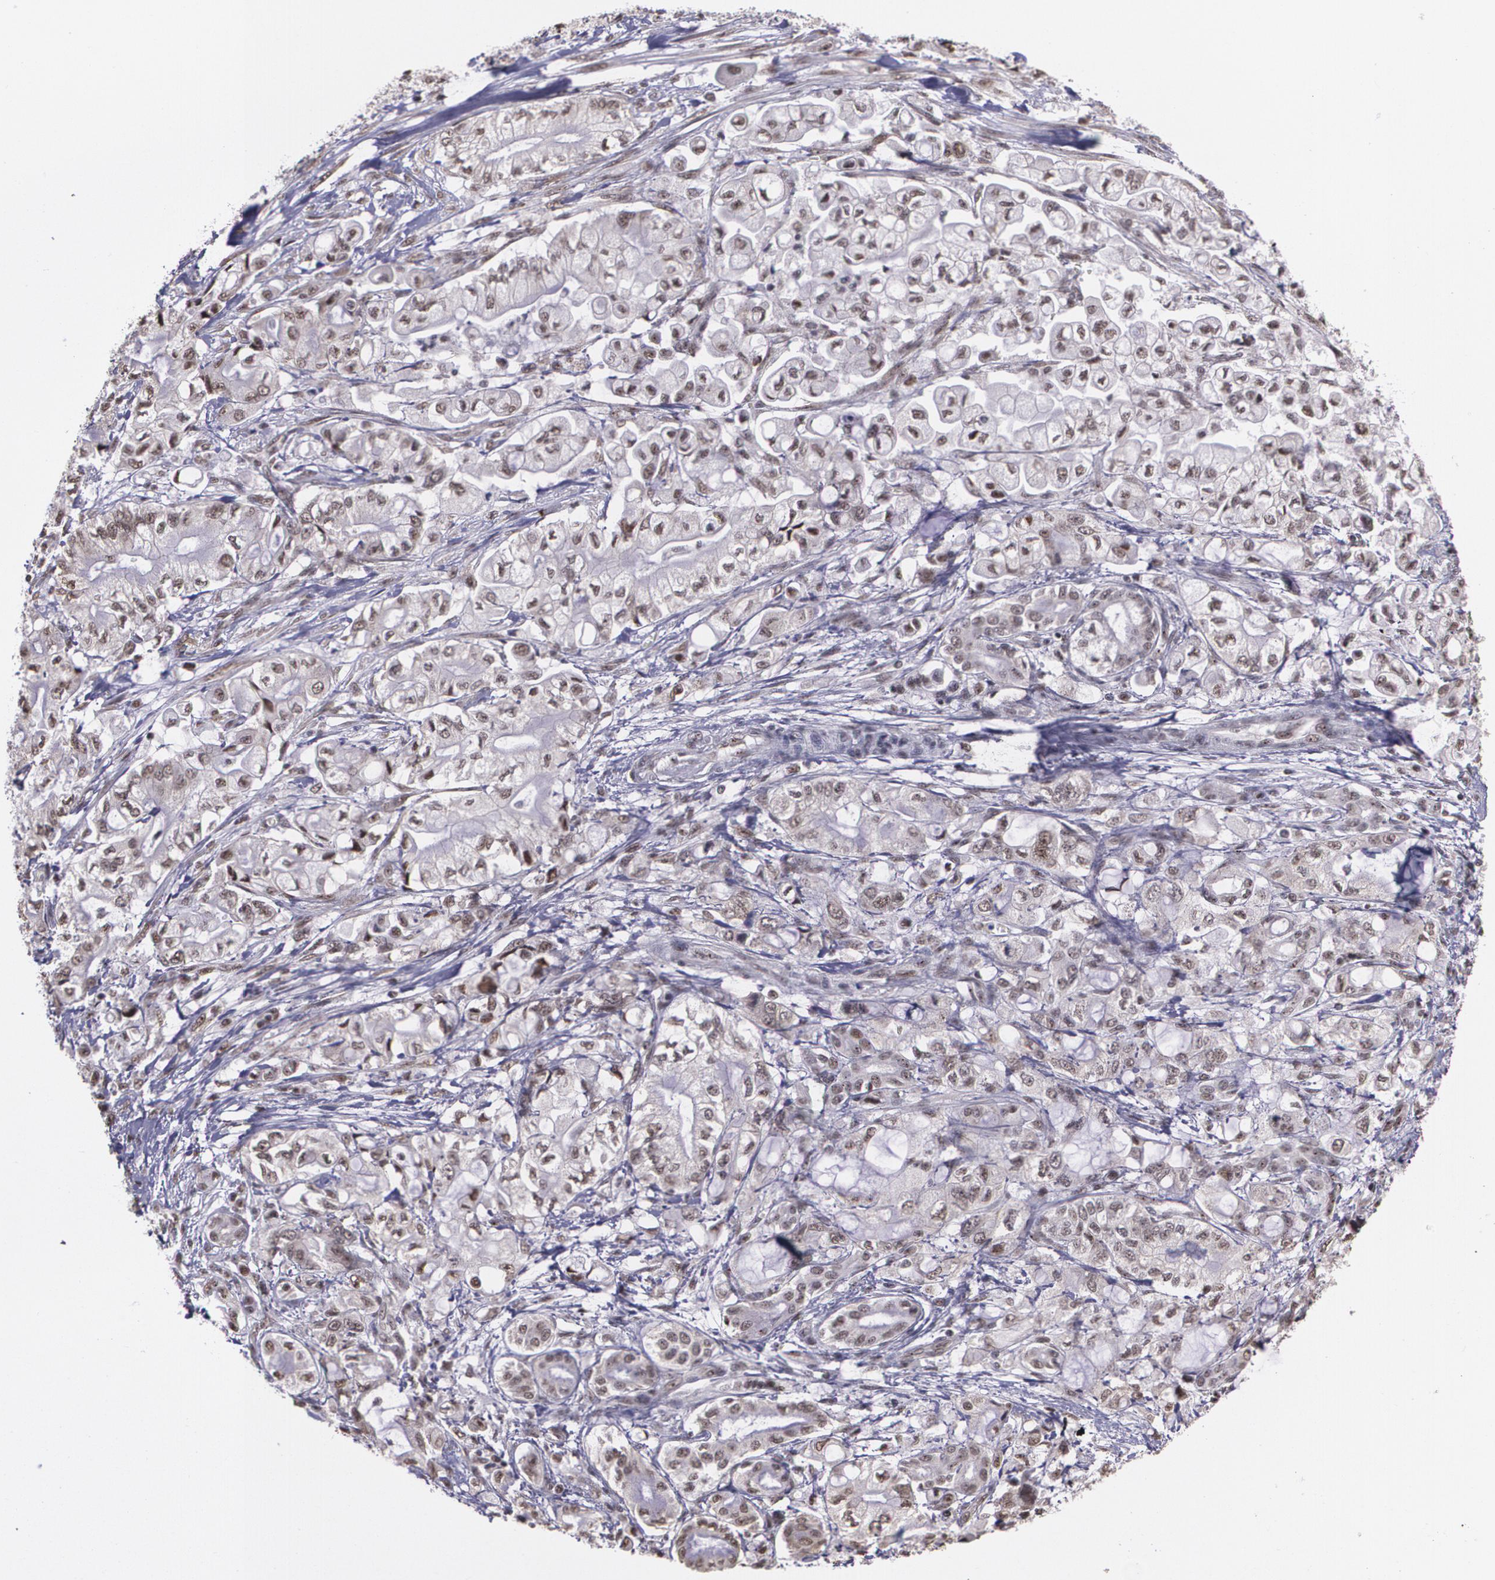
{"staining": {"intensity": "moderate", "quantity": ">75%", "location": "nuclear"}, "tissue": "pancreatic cancer", "cell_type": "Tumor cells", "image_type": "cancer", "snomed": [{"axis": "morphology", "description": "Adenocarcinoma, NOS"}, {"axis": "topography", "description": "Pancreas"}], "caption": "Brown immunohistochemical staining in pancreatic cancer (adenocarcinoma) displays moderate nuclear staining in approximately >75% of tumor cells.", "gene": "C6orf15", "patient": {"sex": "male", "age": 79}}